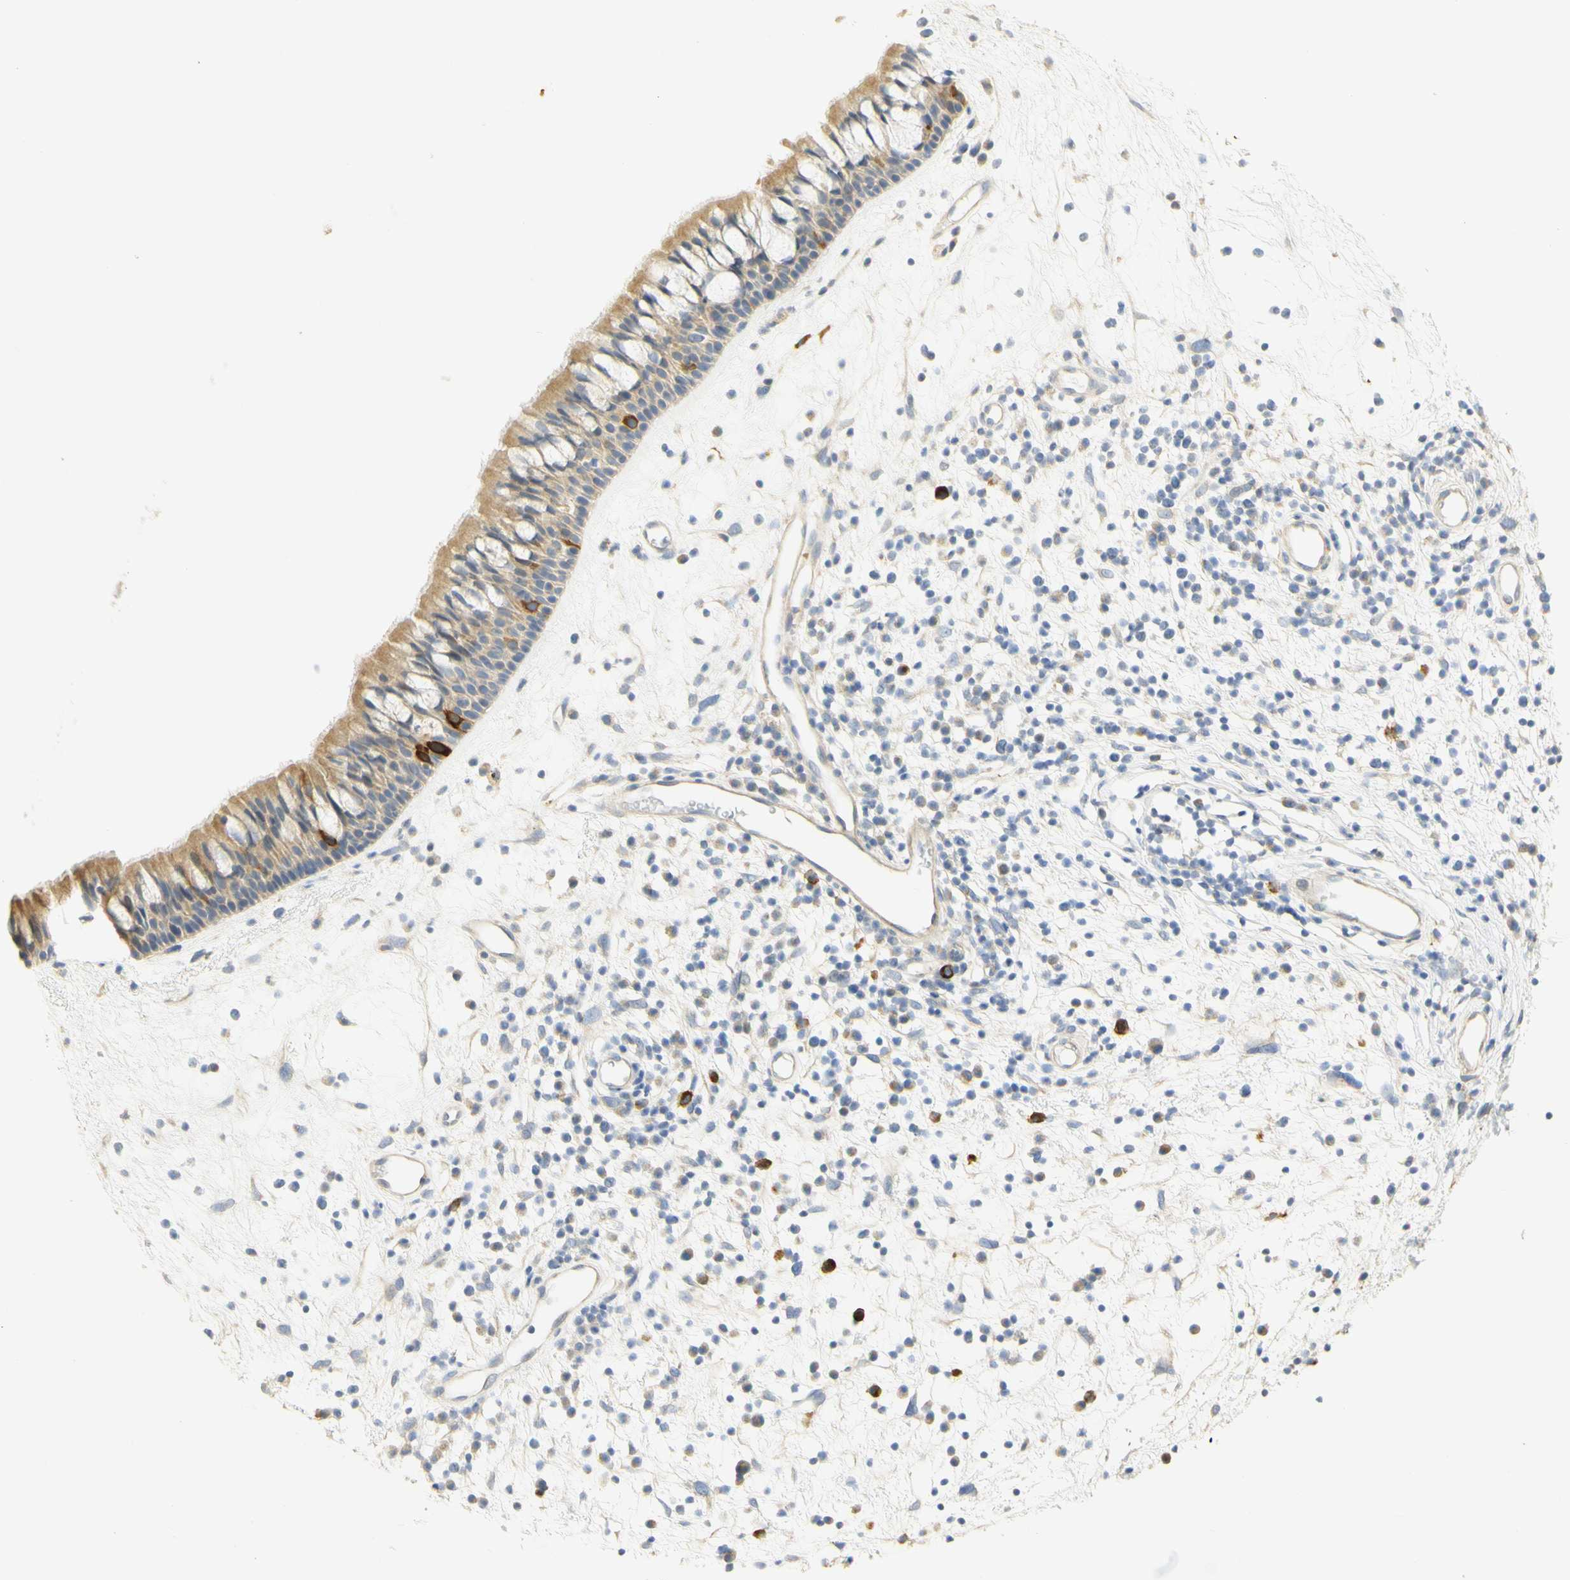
{"staining": {"intensity": "moderate", "quantity": ">75%", "location": "cytoplasmic/membranous"}, "tissue": "nasopharynx", "cell_type": "Respiratory epithelial cells", "image_type": "normal", "snomed": [{"axis": "morphology", "description": "Normal tissue, NOS"}, {"axis": "morphology", "description": "Inflammation, NOS"}, {"axis": "topography", "description": "Nasopharynx"}], "caption": "An immunohistochemistry (IHC) histopathology image of unremarkable tissue is shown. Protein staining in brown highlights moderate cytoplasmic/membranous positivity in nasopharynx within respiratory epithelial cells. The staining was performed using DAB (3,3'-diaminobenzidine) to visualize the protein expression in brown, while the nuclei were stained in blue with hematoxylin (Magnification: 20x).", "gene": "KIF11", "patient": {"sex": "male", "age": 48}}